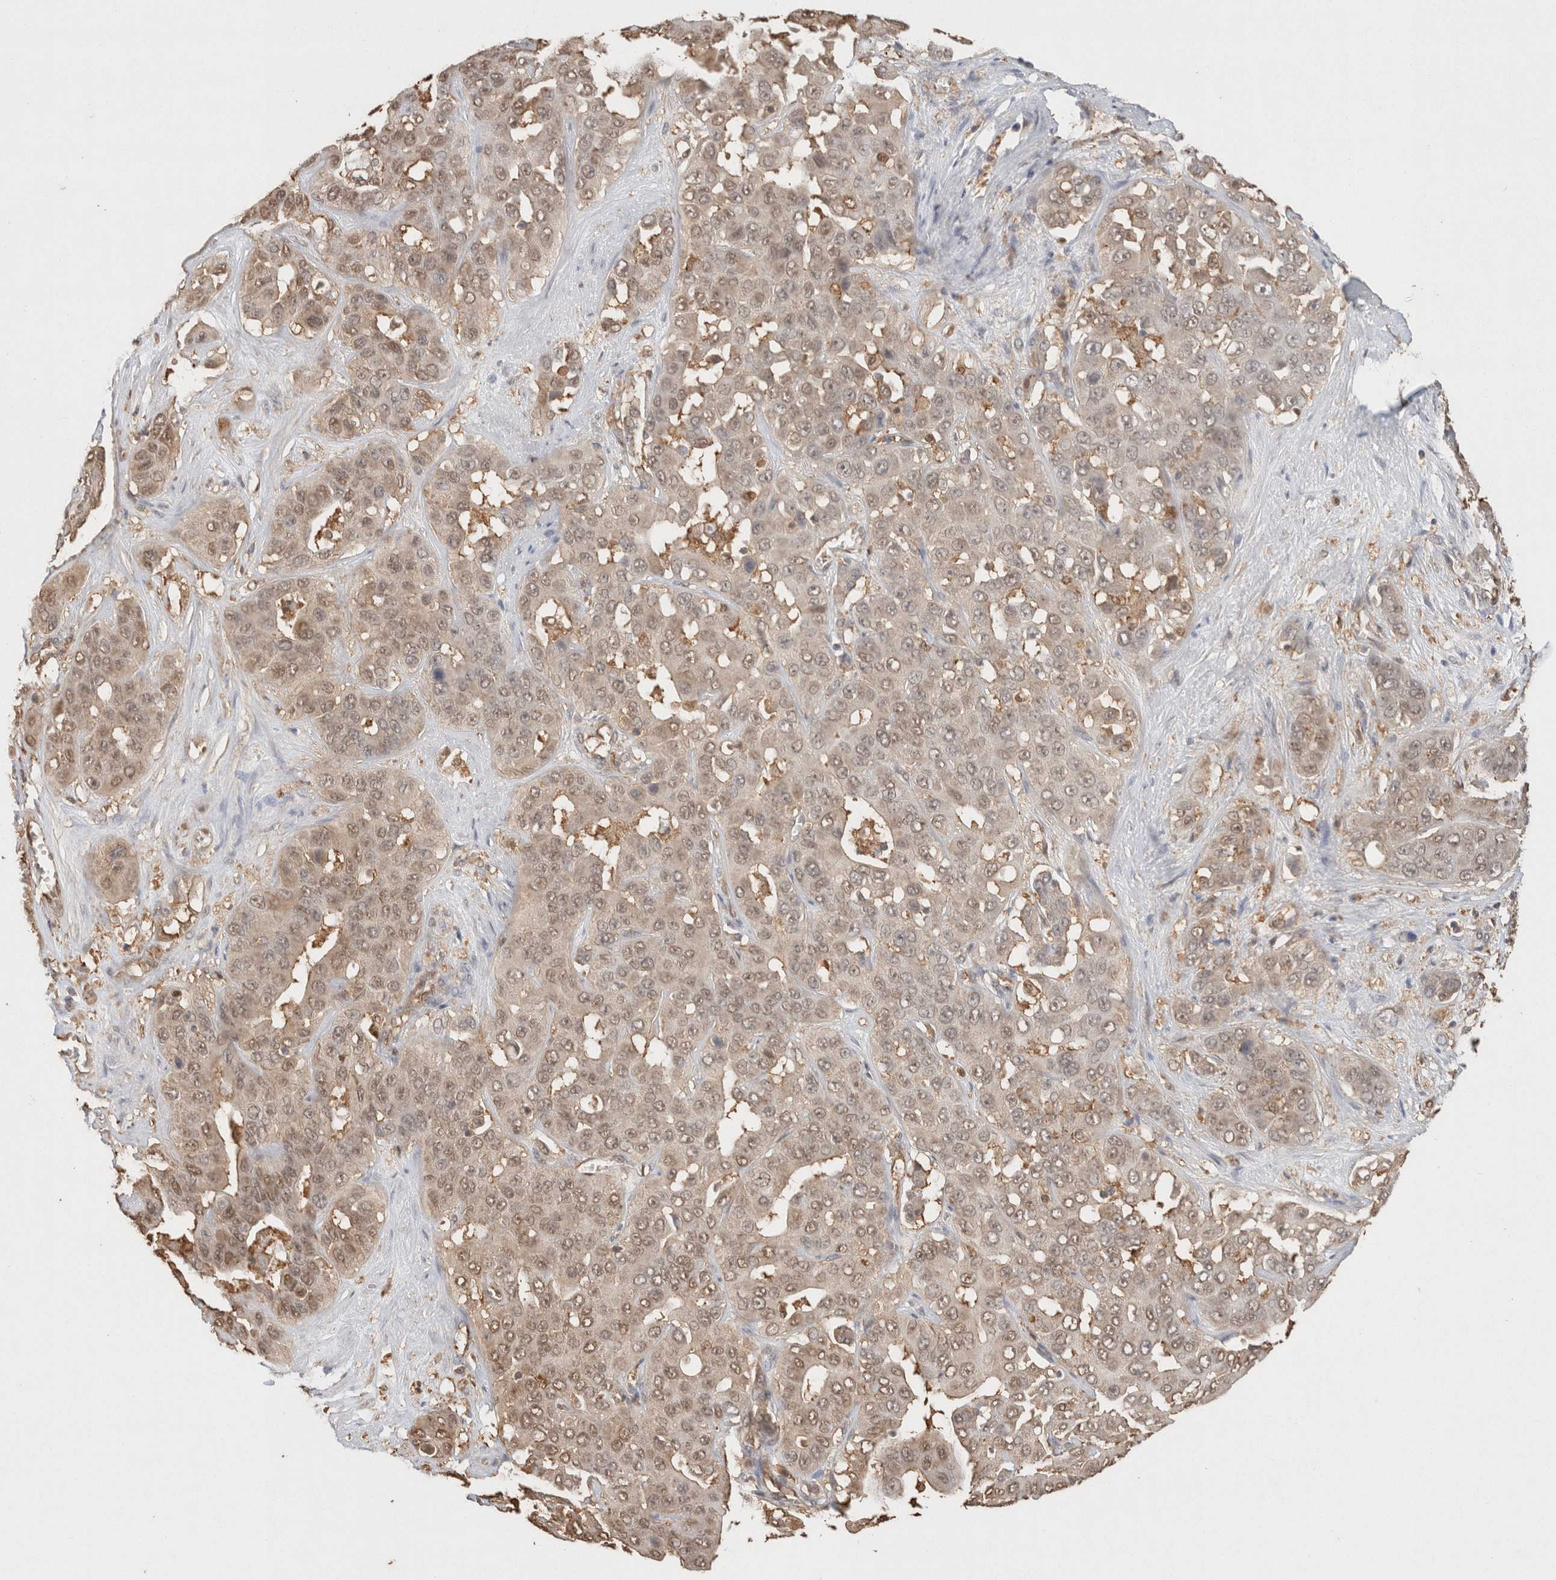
{"staining": {"intensity": "weak", "quantity": ">75%", "location": "cytoplasmic/membranous,nuclear"}, "tissue": "liver cancer", "cell_type": "Tumor cells", "image_type": "cancer", "snomed": [{"axis": "morphology", "description": "Cholangiocarcinoma"}, {"axis": "topography", "description": "Liver"}], "caption": "A histopathology image of liver cancer stained for a protein shows weak cytoplasmic/membranous and nuclear brown staining in tumor cells.", "gene": "YWHAH", "patient": {"sex": "female", "age": 52}}